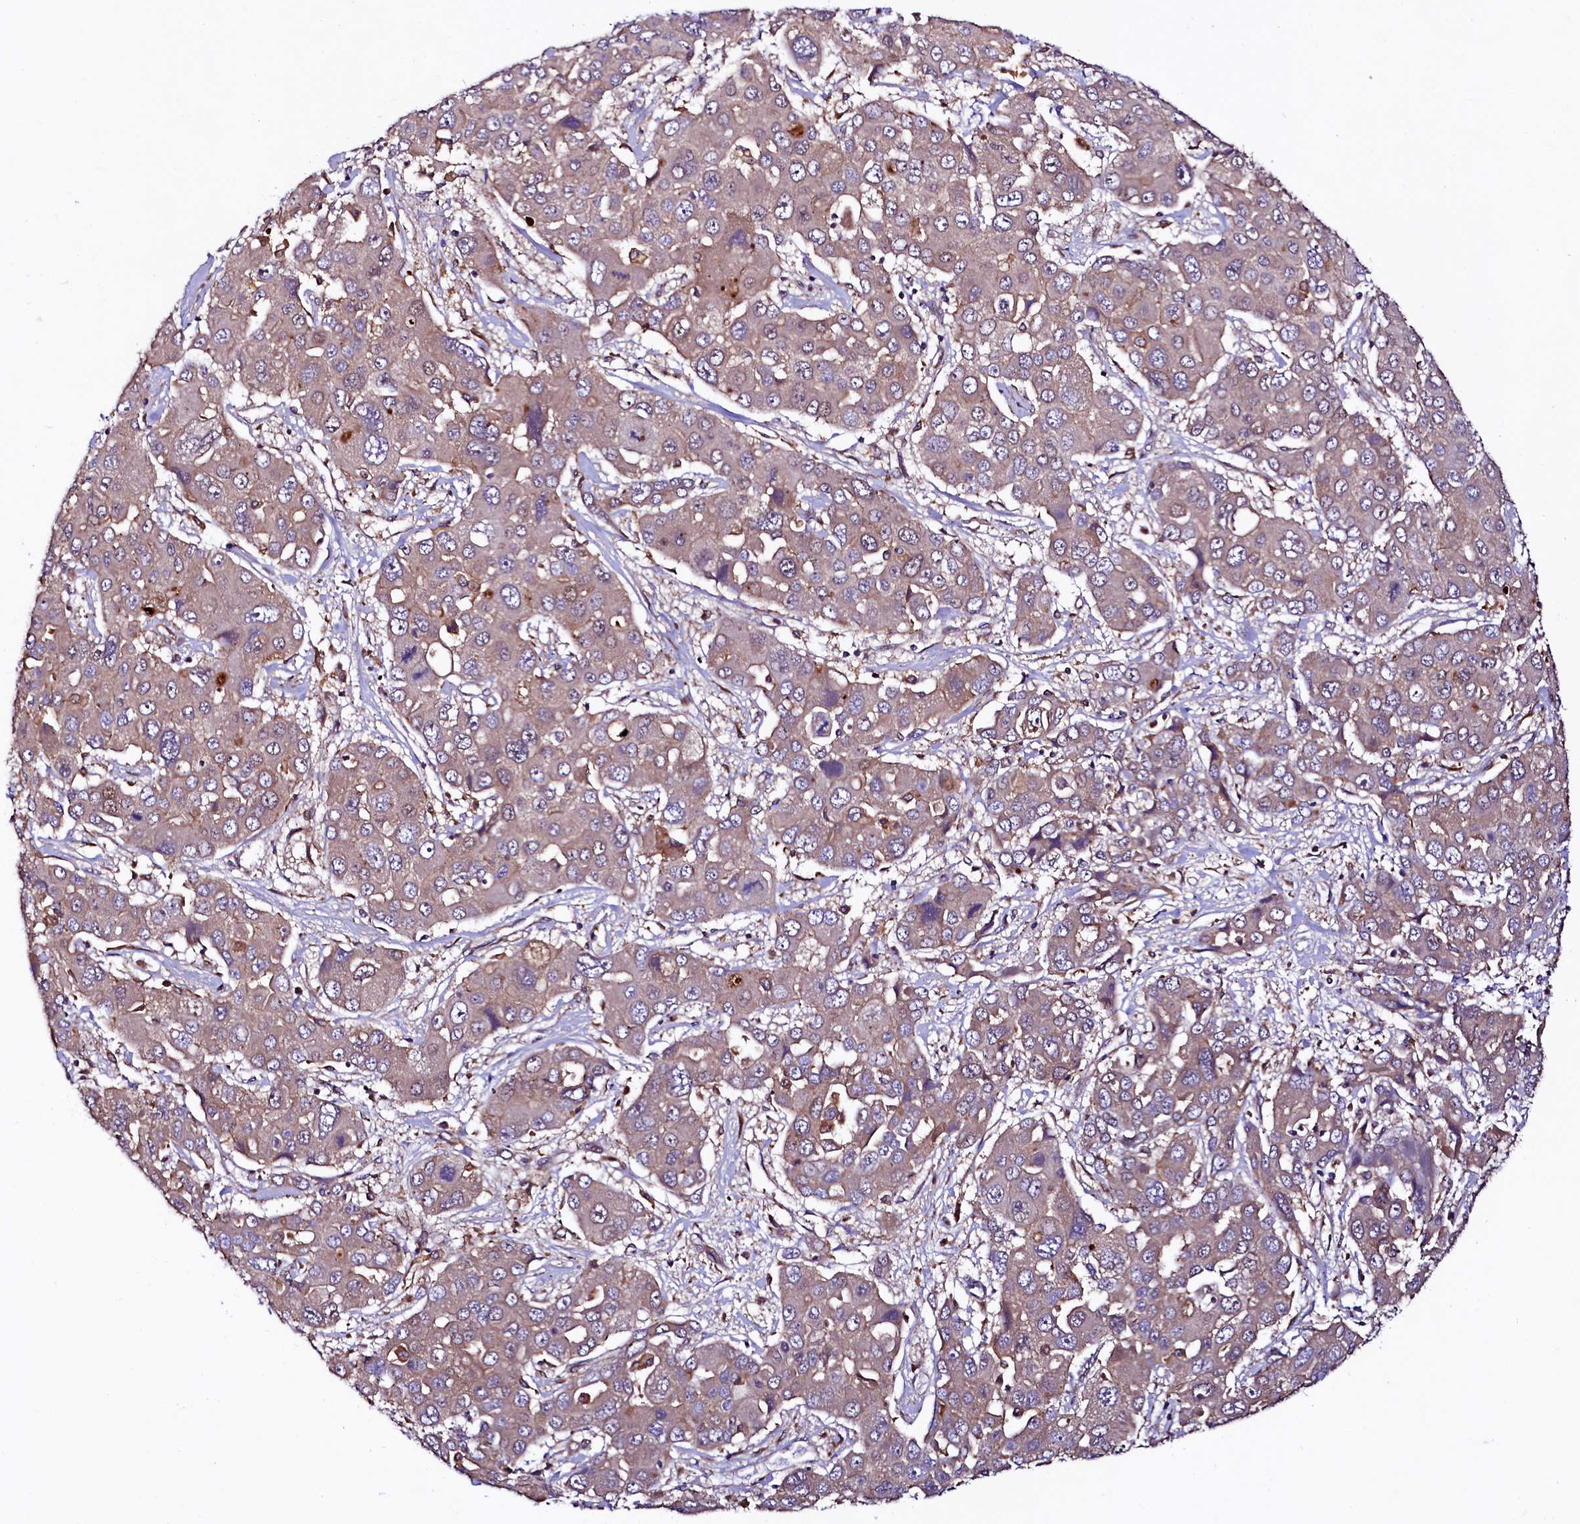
{"staining": {"intensity": "weak", "quantity": "25%-75%", "location": "cytoplasmic/membranous"}, "tissue": "liver cancer", "cell_type": "Tumor cells", "image_type": "cancer", "snomed": [{"axis": "morphology", "description": "Cholangiocarcinoma"}, {"axis": "topography", "description": "Liver"}], "caption": "Immunohistochemistry staining of liver cholangiocarcinoma, which demonstrates low levels of weak cytoplasmic/membranous positivity in approximately 25%-75% of tumor cells indicating weak cytoplasmic/membranous protein staining. The staining was performed using DAB (brown) for protein detection and nuclei were counterstained in hematoxylin (blue).", "gene": "VPS35", "patient": {"sex": "male", "age": 67}}